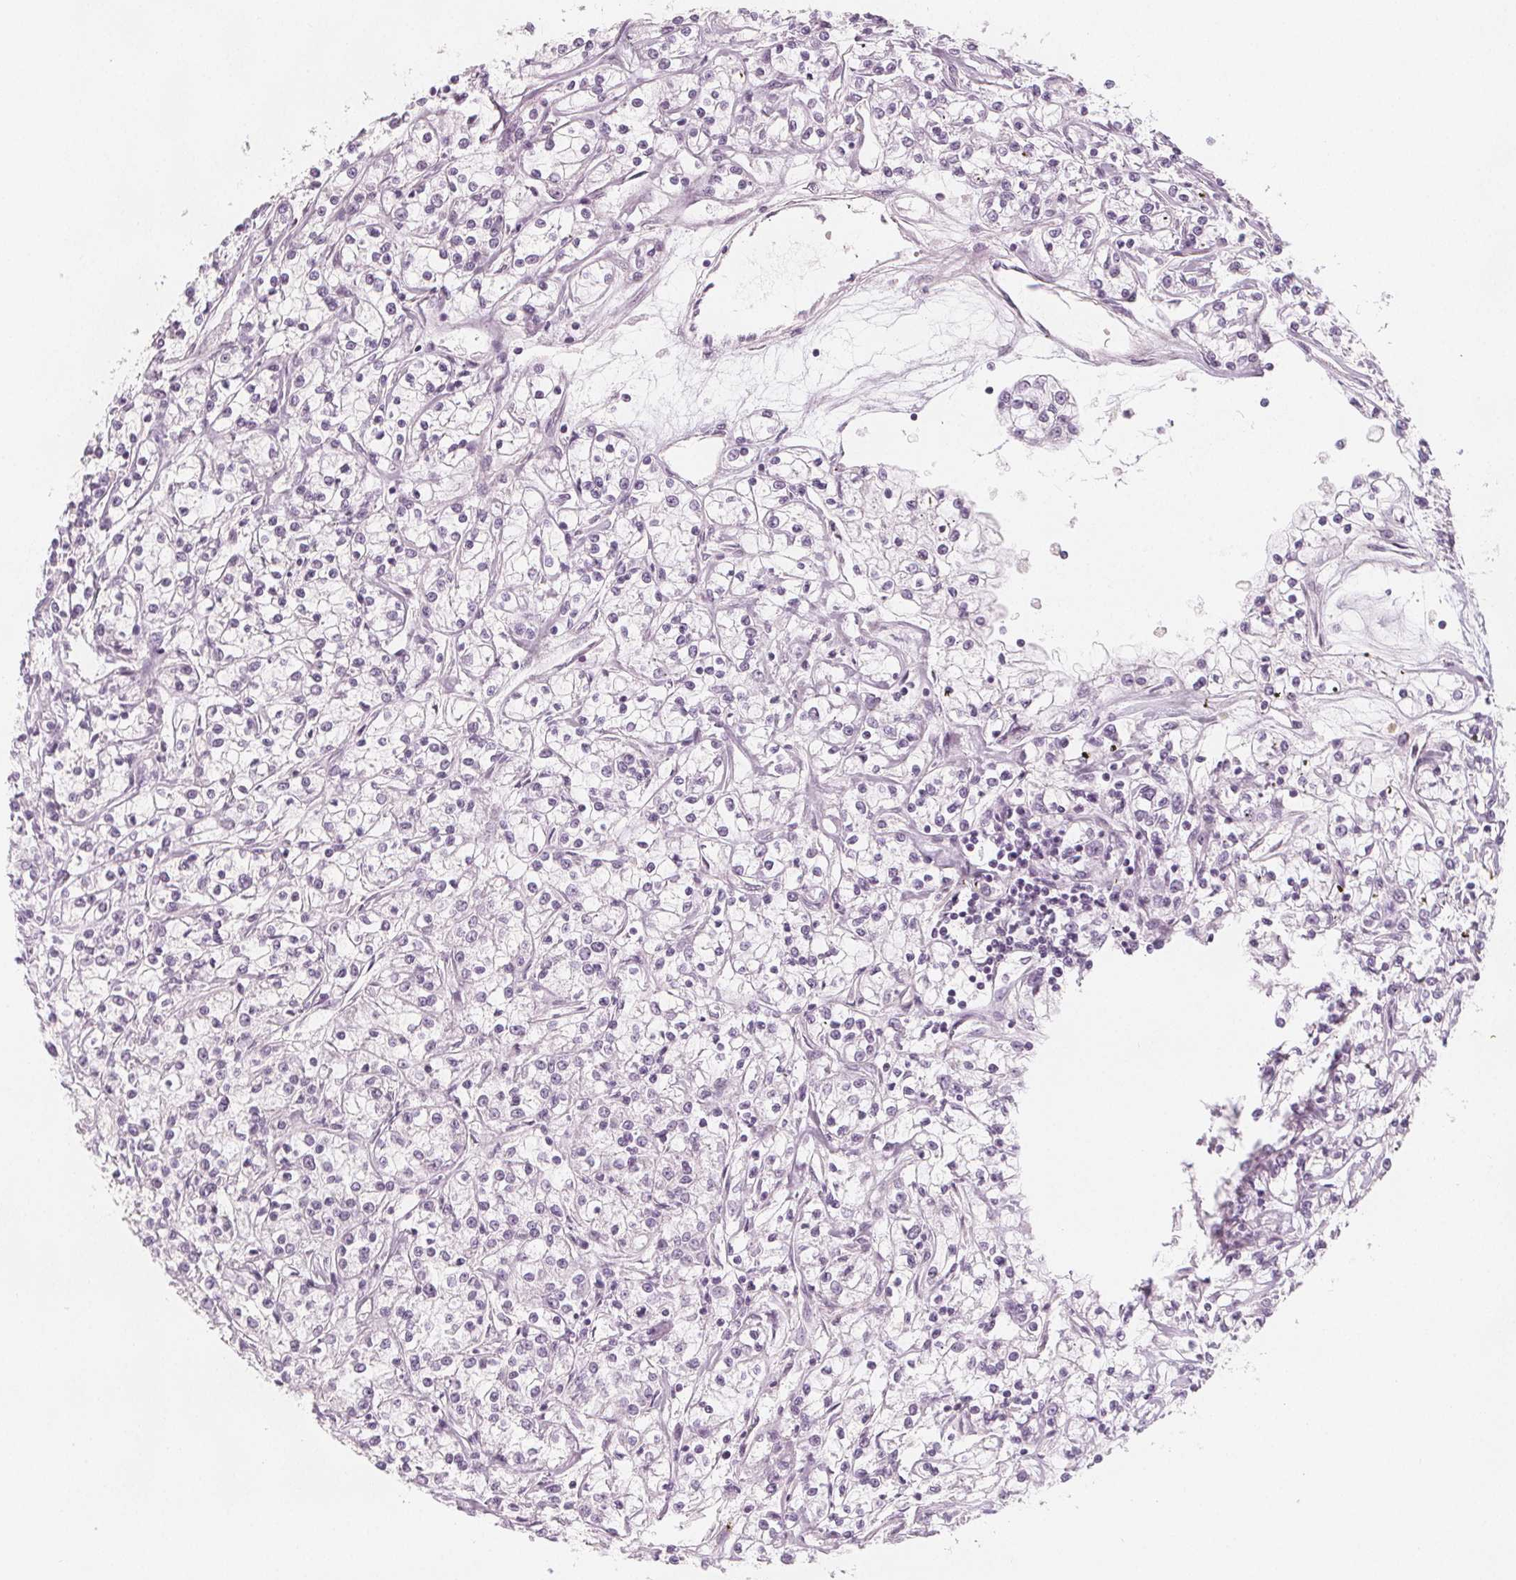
{"staining": {"intensity": "negative", "quantity": "none", "location": "none"}, "tissue": "renal cancer", "cell_type": "Tumor cells", "image_type": "cancer", "snomed": [{"axis": "morphology", "description": "Adenocarcinoma, NOS"}, {"axis": "topography", "description": "Kidney"}], "caption": "This is an IHC photomicrograph of renal cancer (adenocarcinoma). There is no expression in tumor cells.", "gene": "MAP1A", "patient": {"sex": "female", "age": 59}}